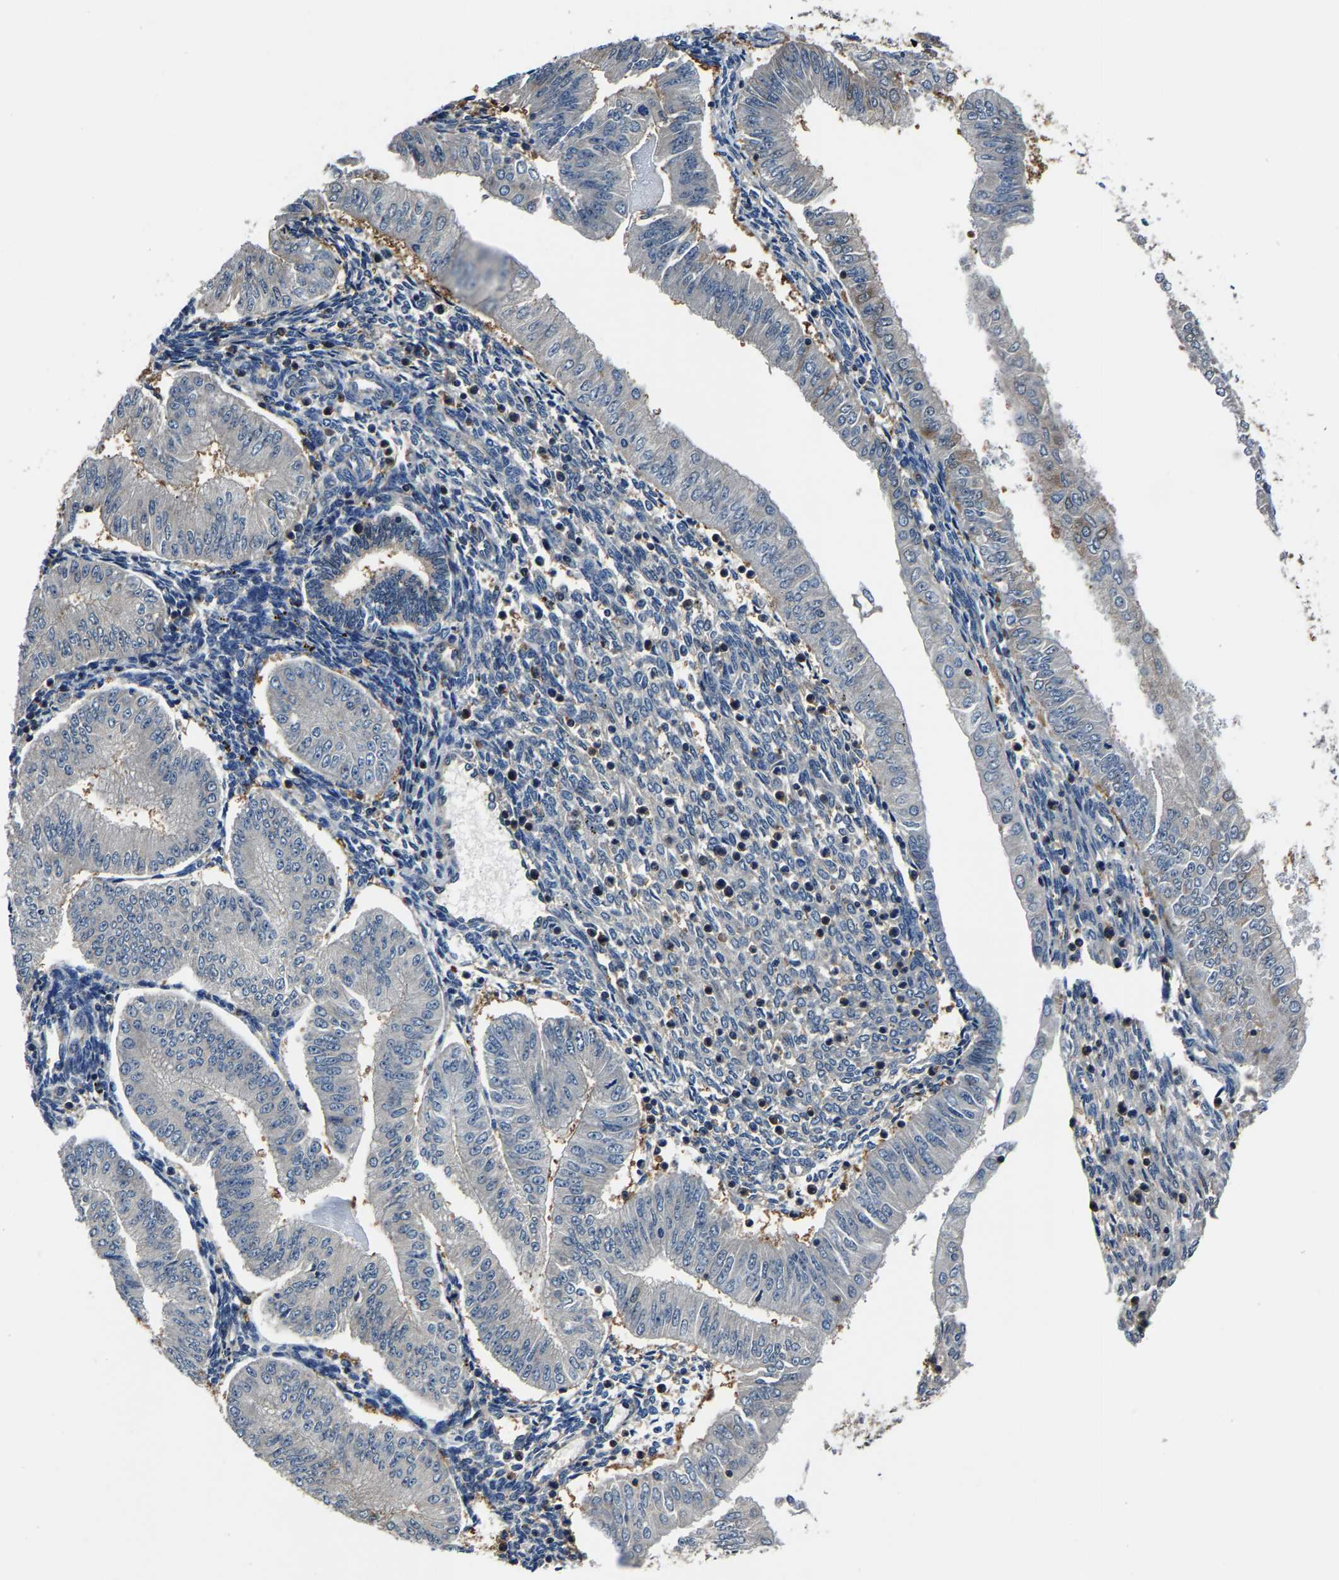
{"staining": {"intensity": "negative", "quantity": "none", "location": "none"}, "tissue": "endometrial cancer", "cell_type": "Tumor cells", "image_type": "cancer", "snomed": [{"axis": "morphology", "description": "Normal tissue, NOS"}, {"axis": "morphology", "description": "Adenocarcinoma, NOS"}, {"axis": "topography", "description": "Endometrium"}], "caption": "Image shows no protein positivity in tumor cells of adenocarcinoma (endometrial) tissue.", "gene": "ALDOB", "patient": {"sex": "female", "age": 53}}